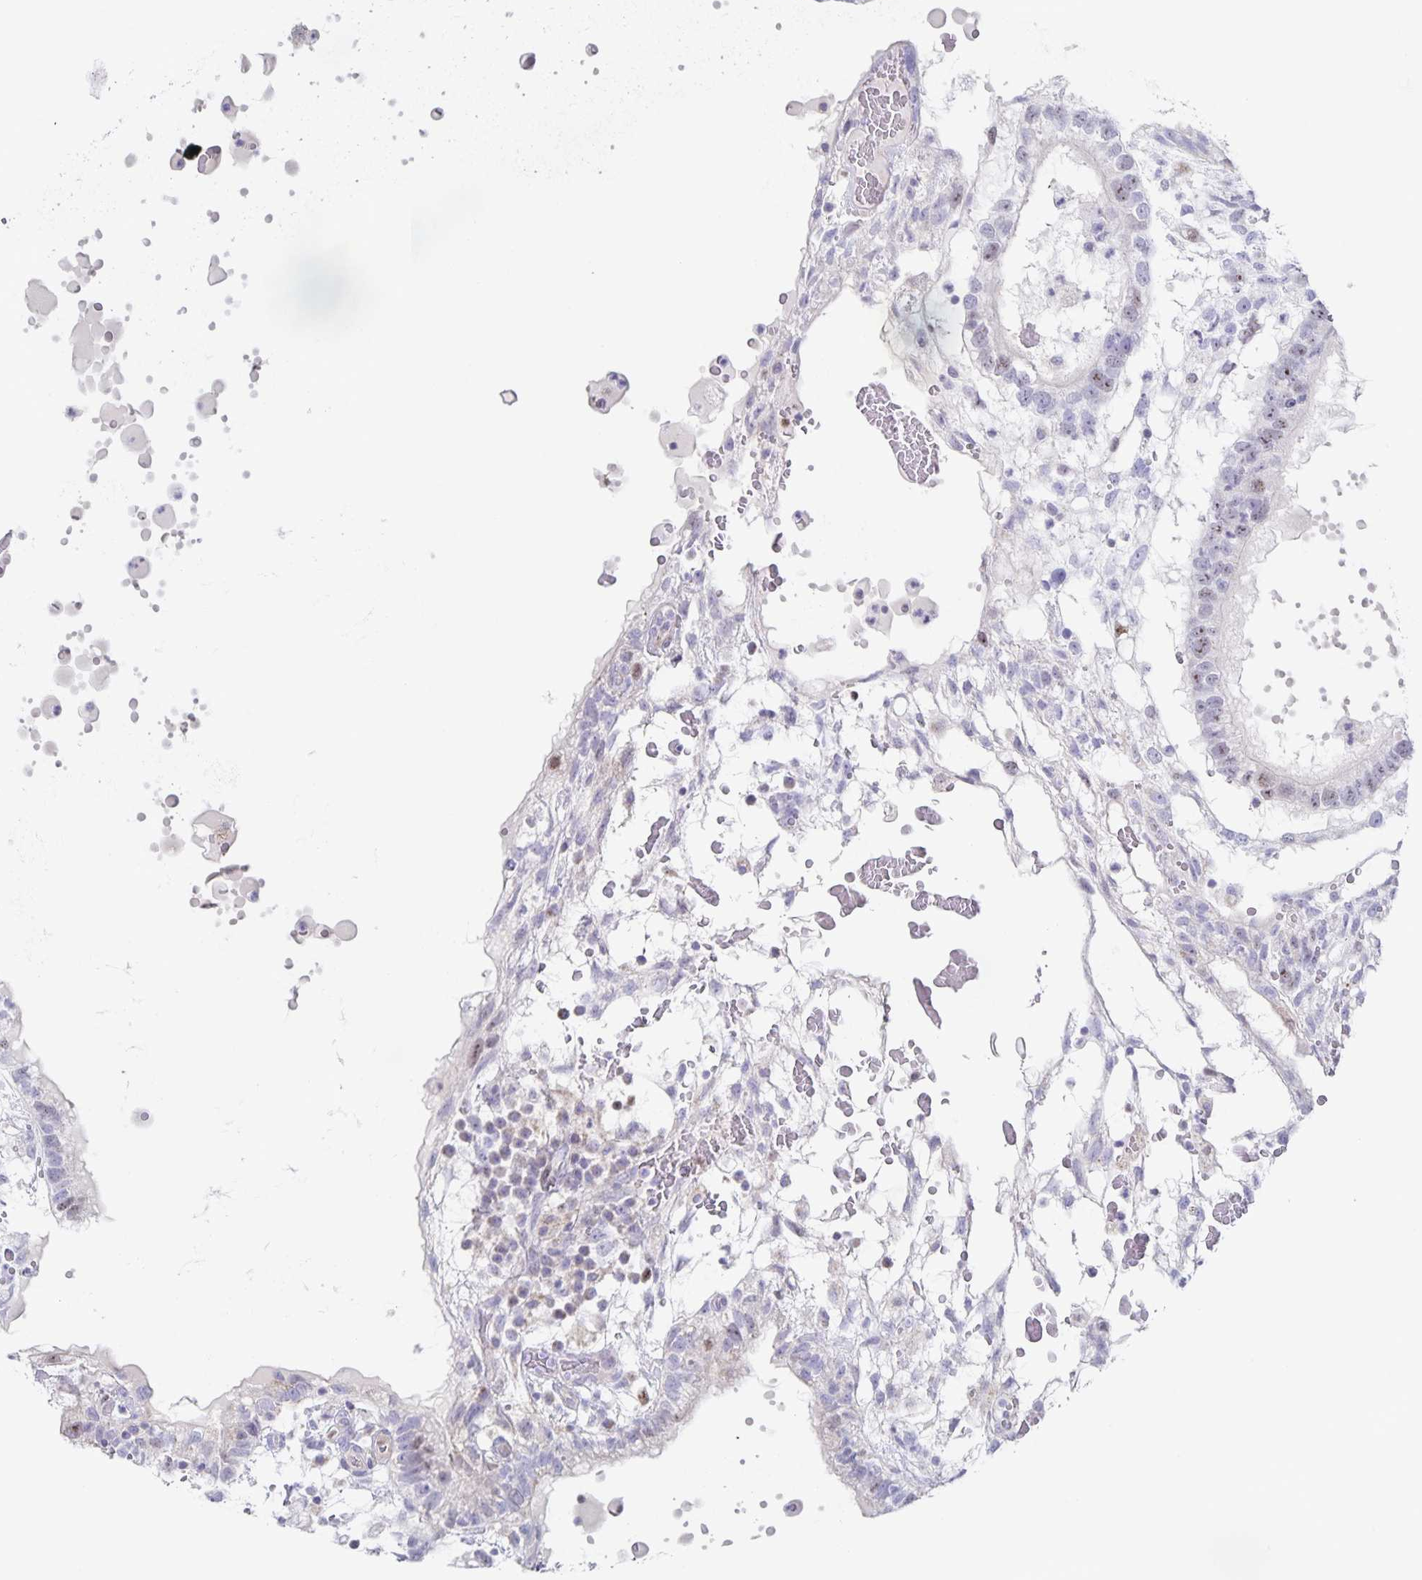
{"staining": {"intensity": "negative", "quantity": "none", "location": "none"}, "tissue": "testis cancer", "cell_type": "Tumor cells", "image_type": "cancer", "snomed": [{"axis": "morphology", "description": "Normal tissue, NOS"}, {"axis": "morphology", "description": "Carcinoma, Embryonal, NOS"}, {"axis": "topography", "description": "Testis"}], "caption": "DAB (3,3'-diaminobenzidine) immunohistochemical staining of testis cancer shows no significant expression in tumor cells.", "gene": "CENPH", "patient": {"sex": "male", "age": 32}}